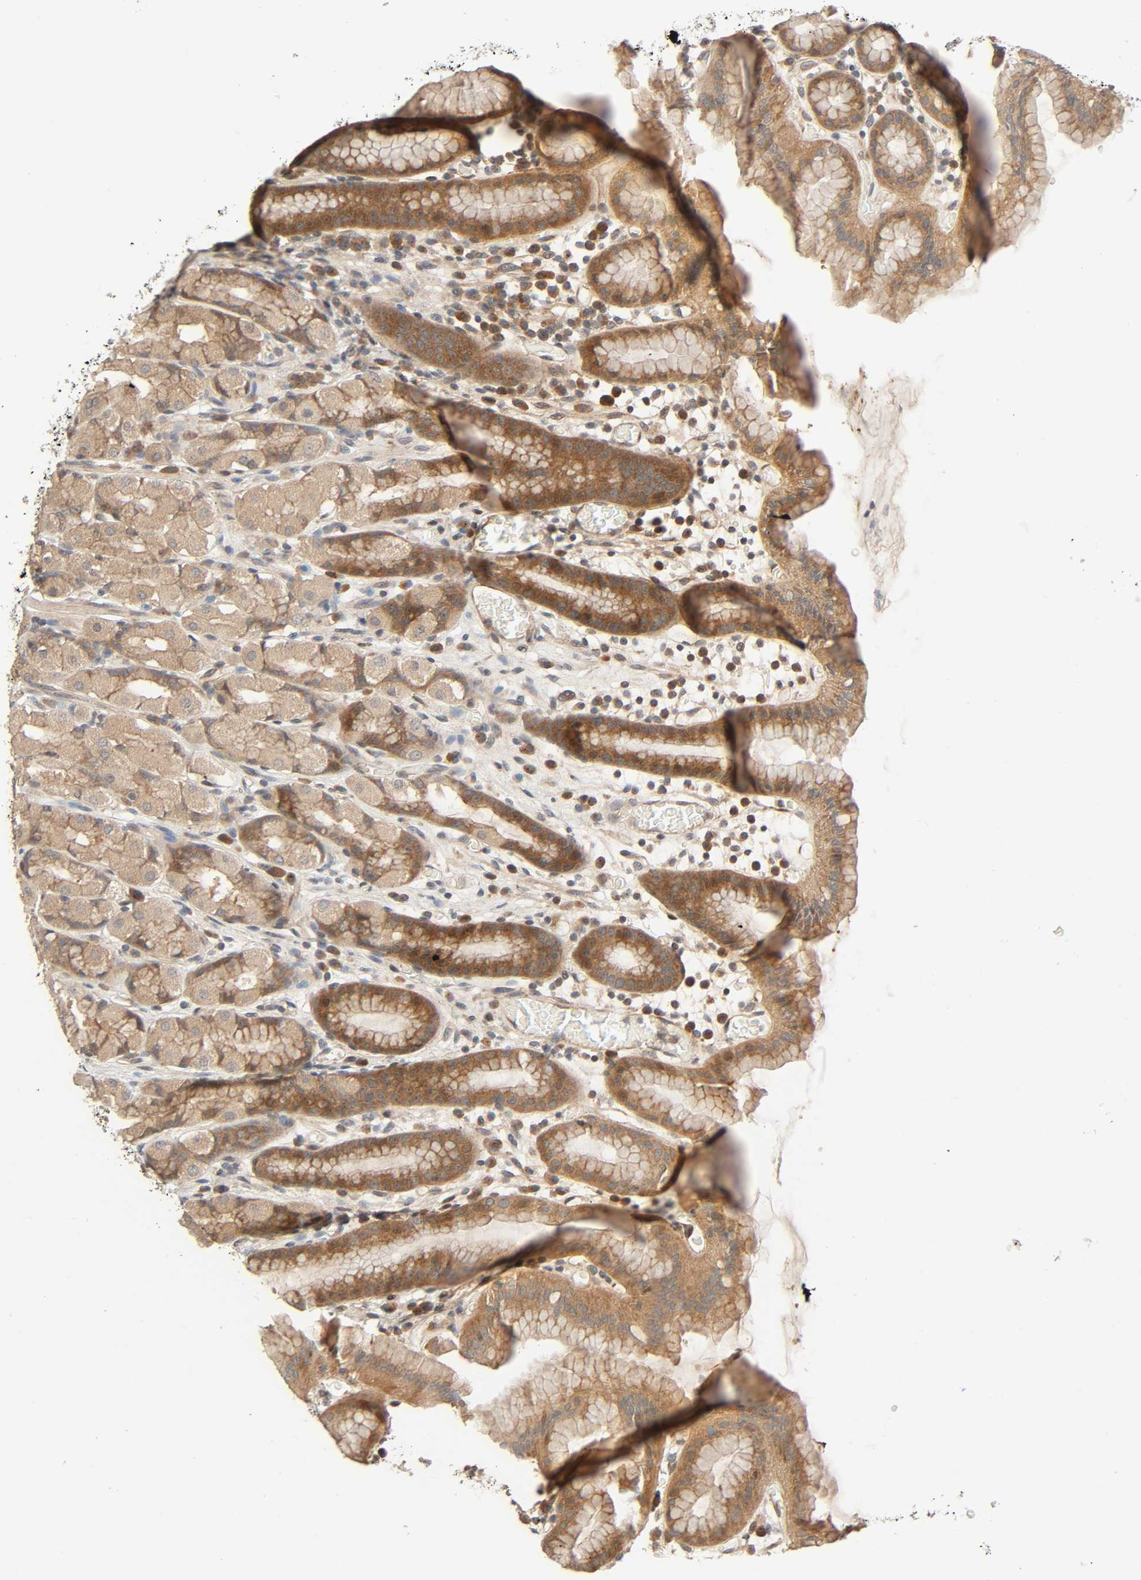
{"staining": {"intensity": "moderate", "quantity": ">75%", "location": "cytoplasmic/membranous"}, "tissue": "stomach", "cell_type": "Glandular cells", "image_type": "normal", "snomed": [{"axis": "morphology", "description": "Normal tissue, NOS"}, {"axis": "topography", "description": "Stomach, upper"}], "caption": "Protein positivity by immunohistochemistry displays moderate cytoplasmic/membranous positivity in about >75% of glandular cells in benign stomach.", "gene": "PPP2R1B", "patient": {"sex": "male", "age": 68}}